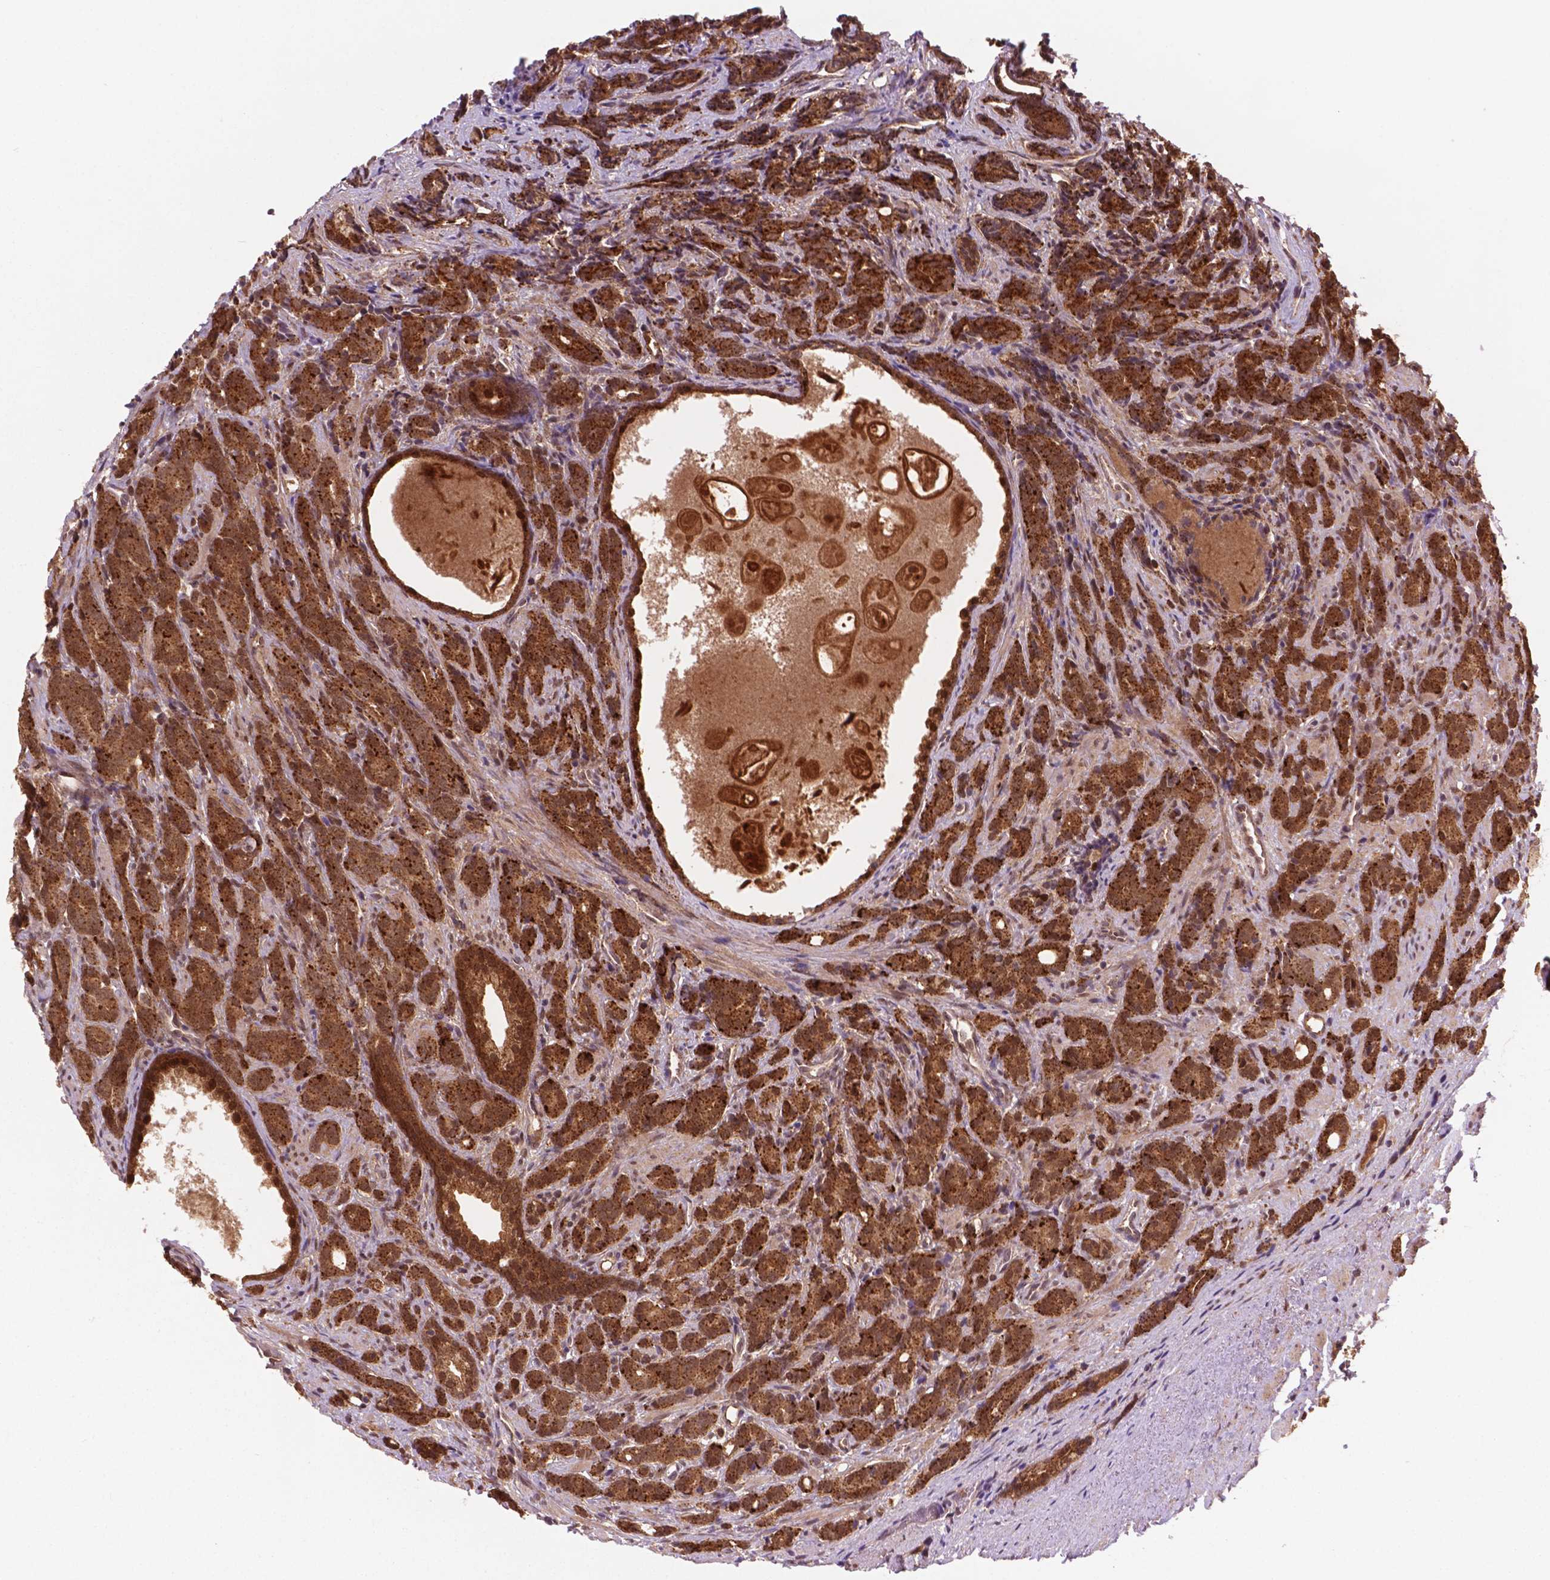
{"staining": {"intensity": "moderate", "quantity": ">75%", "location": "cytoplasmic/membranous,nuclear"}, "tissue": "prostate cancer", "cell_type": "Tumor cells", "image_type": "cancer", "snomed": [{"axis": "morphology", "description": "Adenocarcinoma, High grade"}, {"axis": "topography", "description": "Prostate"}], "caption": "A histopathology image of human prostate high-grade adenocarcinoma stained for a protein displays moderate cytoplasmic/membranous and nuclear brown staining in tumor cells. (Brightfield microscopy of DAB IHC at high magnification).", "gene": "PLIN3", "patient": {"sex": "male", "age": 84}}